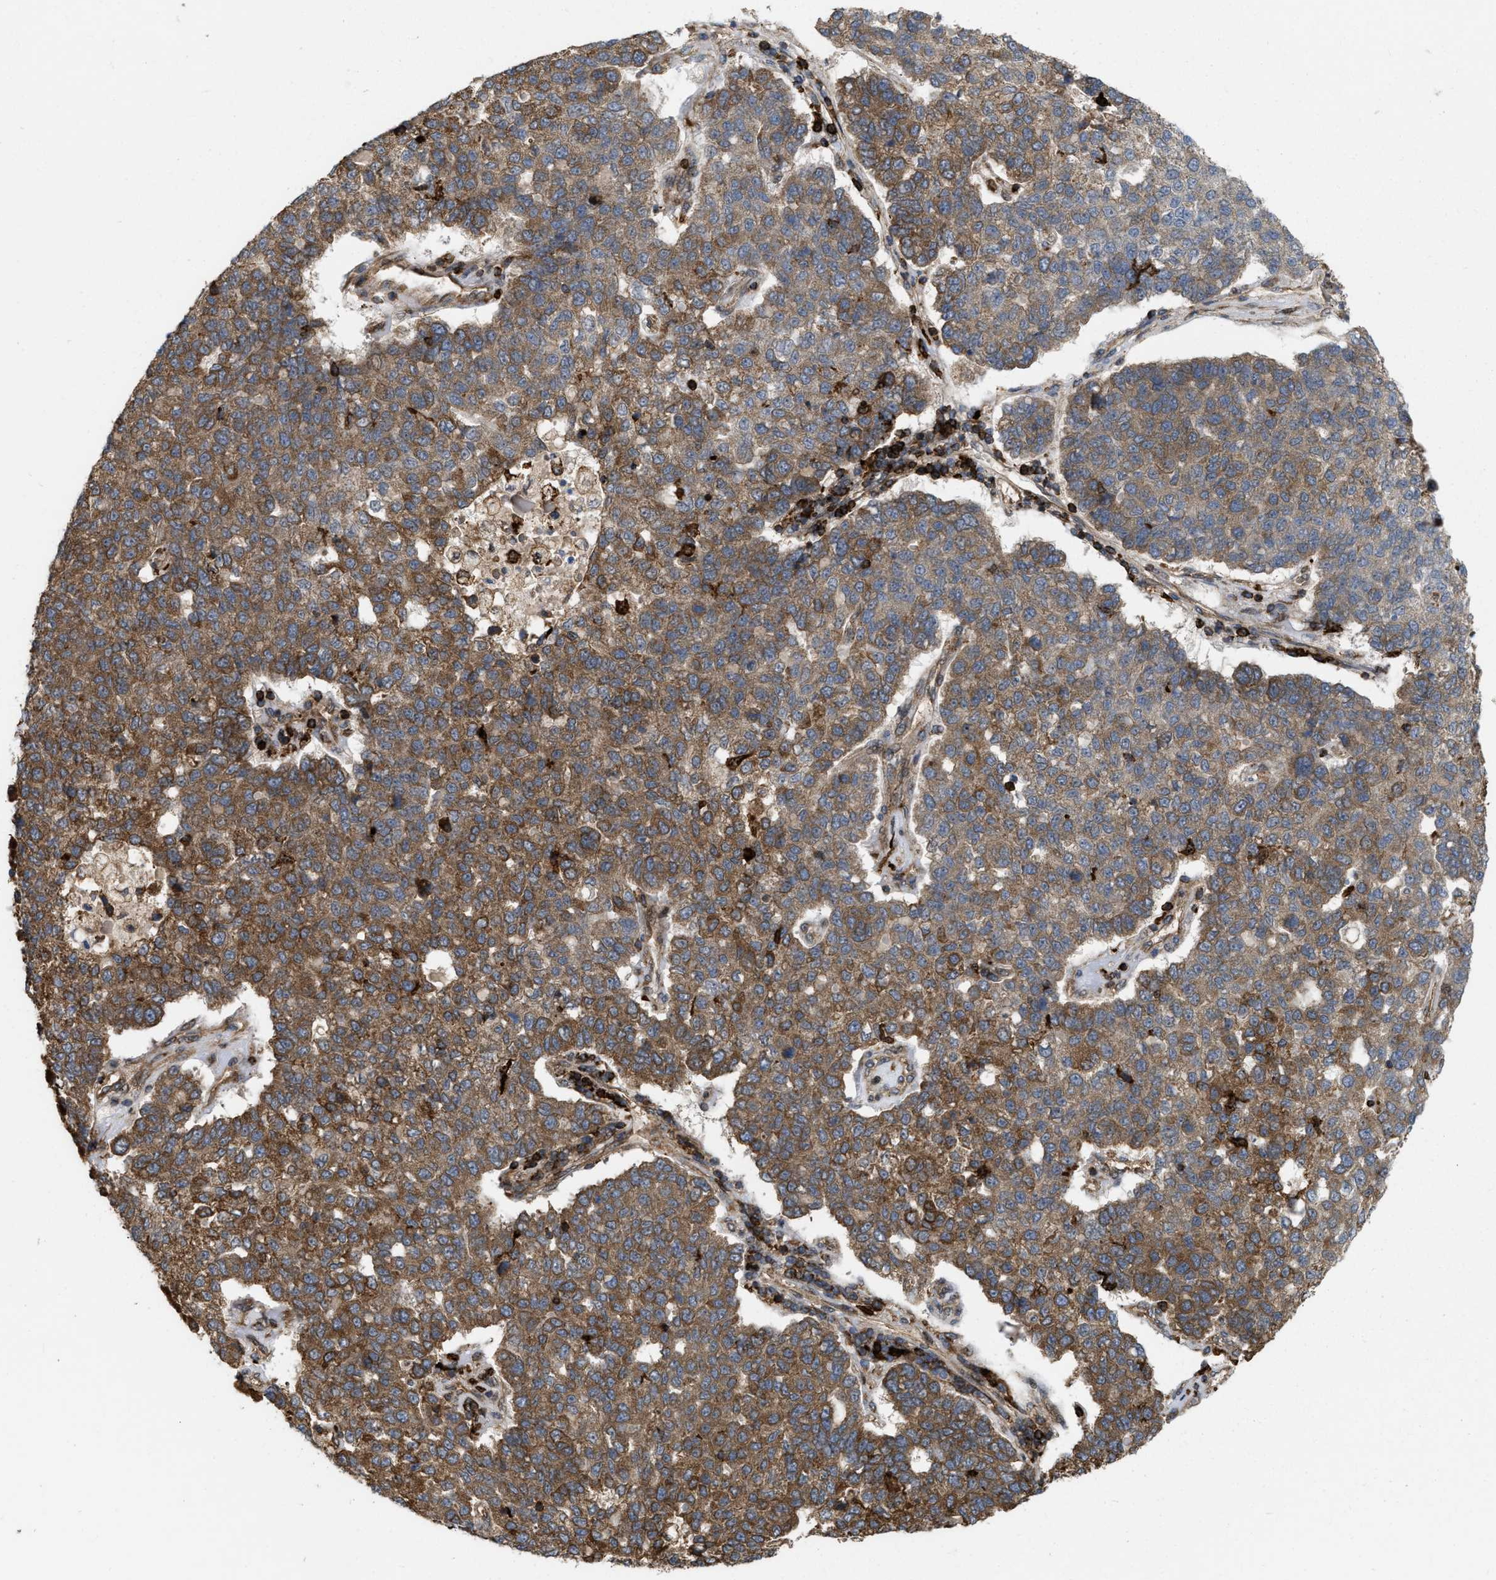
{"staining": {"intensity": "moderate", "quantity": ">75%", "location": "cytoplasmic/membranous"}, "tissue": "pancreatic cancer", "cell_type": "Tumor cells", "image_type": "cancer", "snomed": [{"axis": "morphology", "description": "Adenocarcinoma, NOS"}, {"axis": "topography", "description": "Pancreas"}], "caption": "DAB immunohistochemical staining of pancreatic cancer exhibits moderate cytoplasmic/membranous protein expression in about >75% of tumor cells.", "gene": "IQCE", "patient": {"sex": "female", "age": 61}}